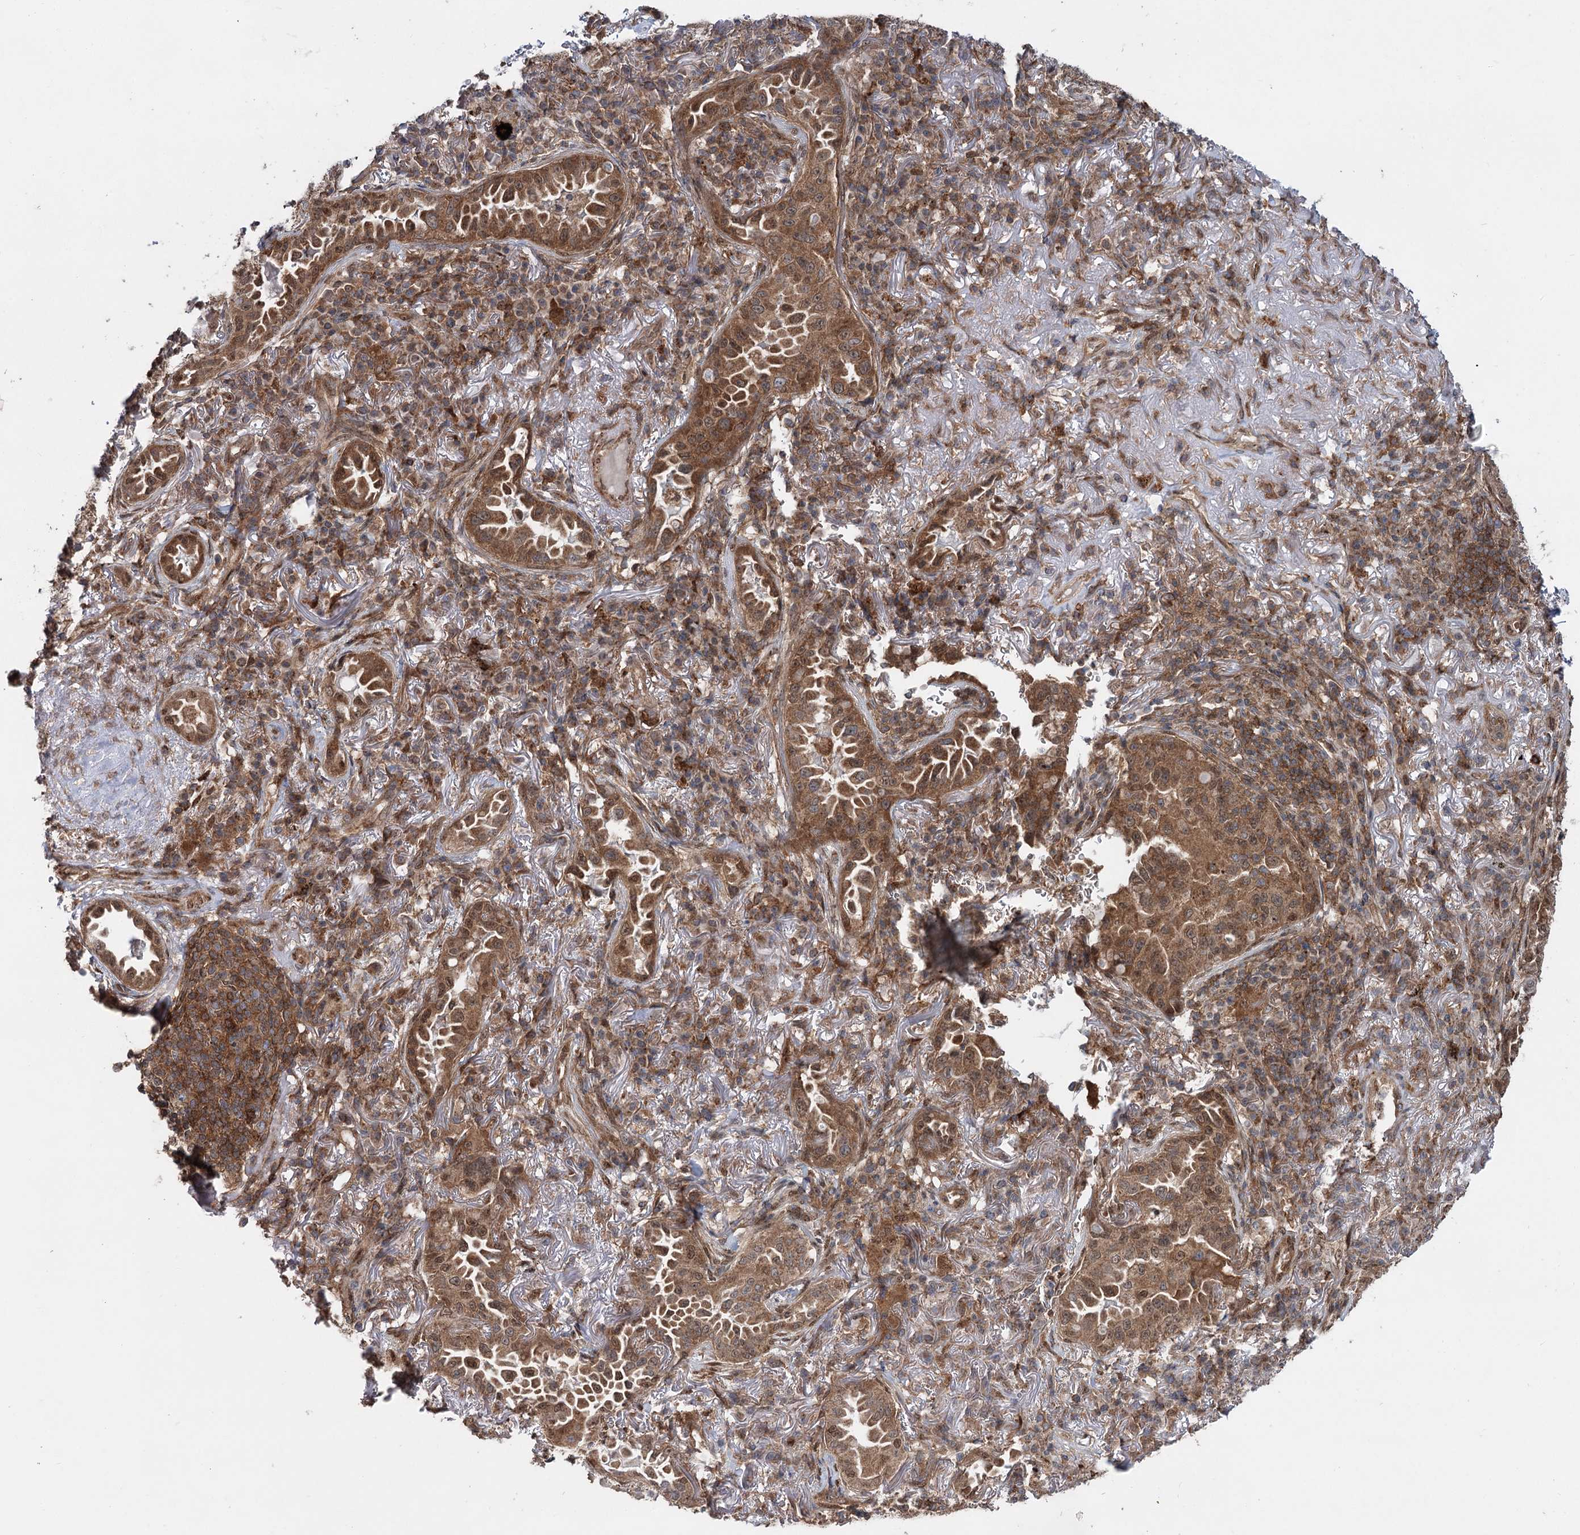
{"staining": {"intensity": "moderate", "quantity": ">75%", "location": "cytoplasmic/membranous"}, "tissue": "lung cancer", "cell_type": "Tumor cells", "image_type": "cancer", "snomed": [{"axis": "morphology", "description": "Adenocarcinoma, NOS"}, {"axis": "topography", "description": "Lung"}], "caption": "Brown immunohistochemical staining in adenocarcinoma (lung) shows moderate cytoplasmic/membranous expression in approximately >75% of tumor cells. The staining was performed using DAB, with brown indicating positive protein expression. Nuclei are stained blue with hematoxylin.", "gene": "C12orf4", "patient": {"sex": "female", "age": 69}}